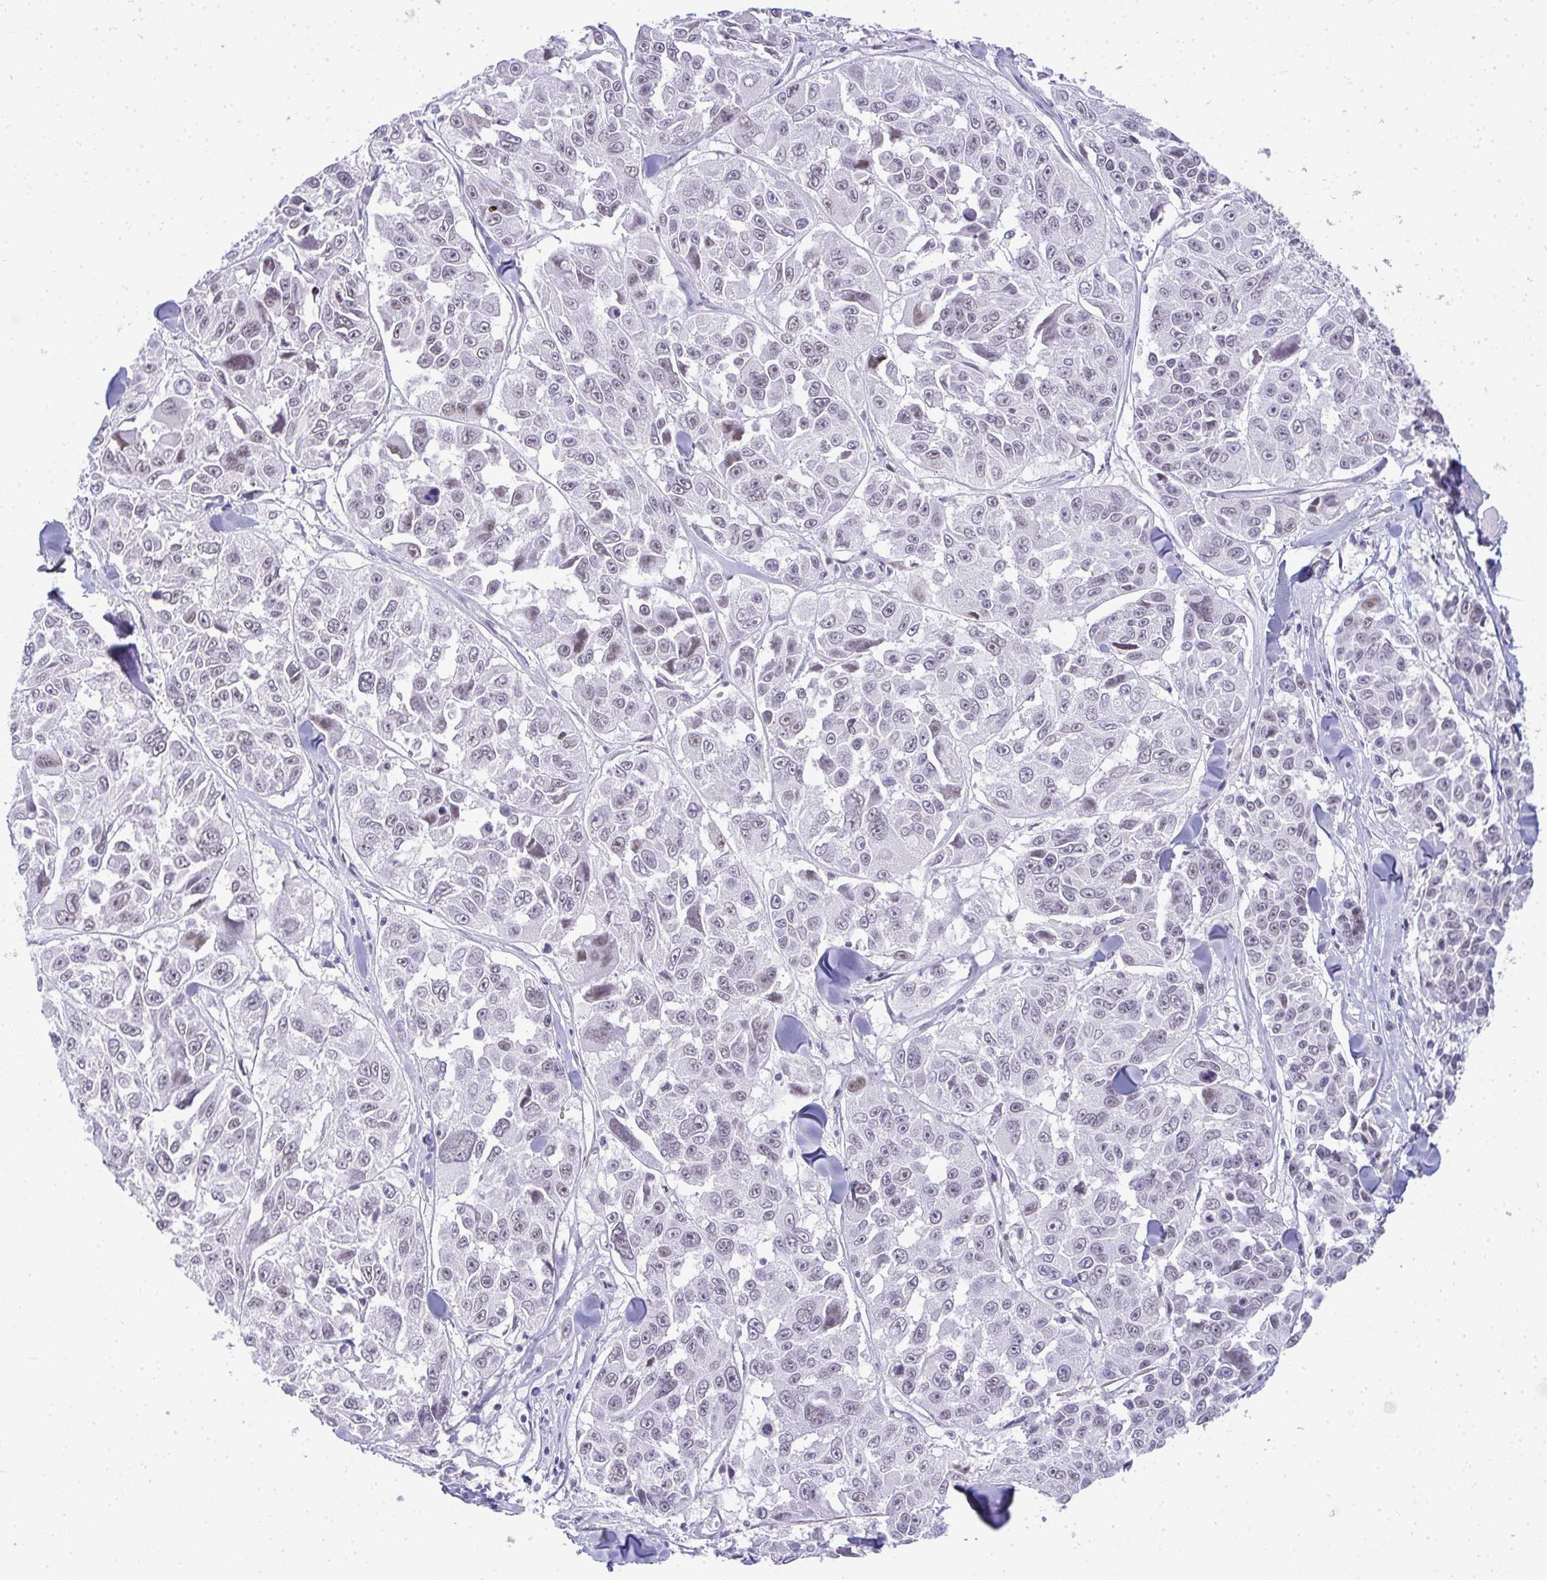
{"staining": {"intensity": "weak", "quantity": "<25%", "location": "nuclear"}, "tissue": "melanoma", "cell_type": "Tumor cells", "image_type": "cancer", "snomed": [{"axis": "morphology", "description": "Malignant melanoma, NOS"}, {"axis": "topography", "description": "Skin"}], "caption": "Immunohistochemistry (IHC) histopathology image of melanoma stained for a protein (brown), which demonstrates no staining in tumor cells. (IHC, brightfield microscopy, high magnification).", "gene": "PLA2G1B", "patient": {"sex": "female", "age": 66}}